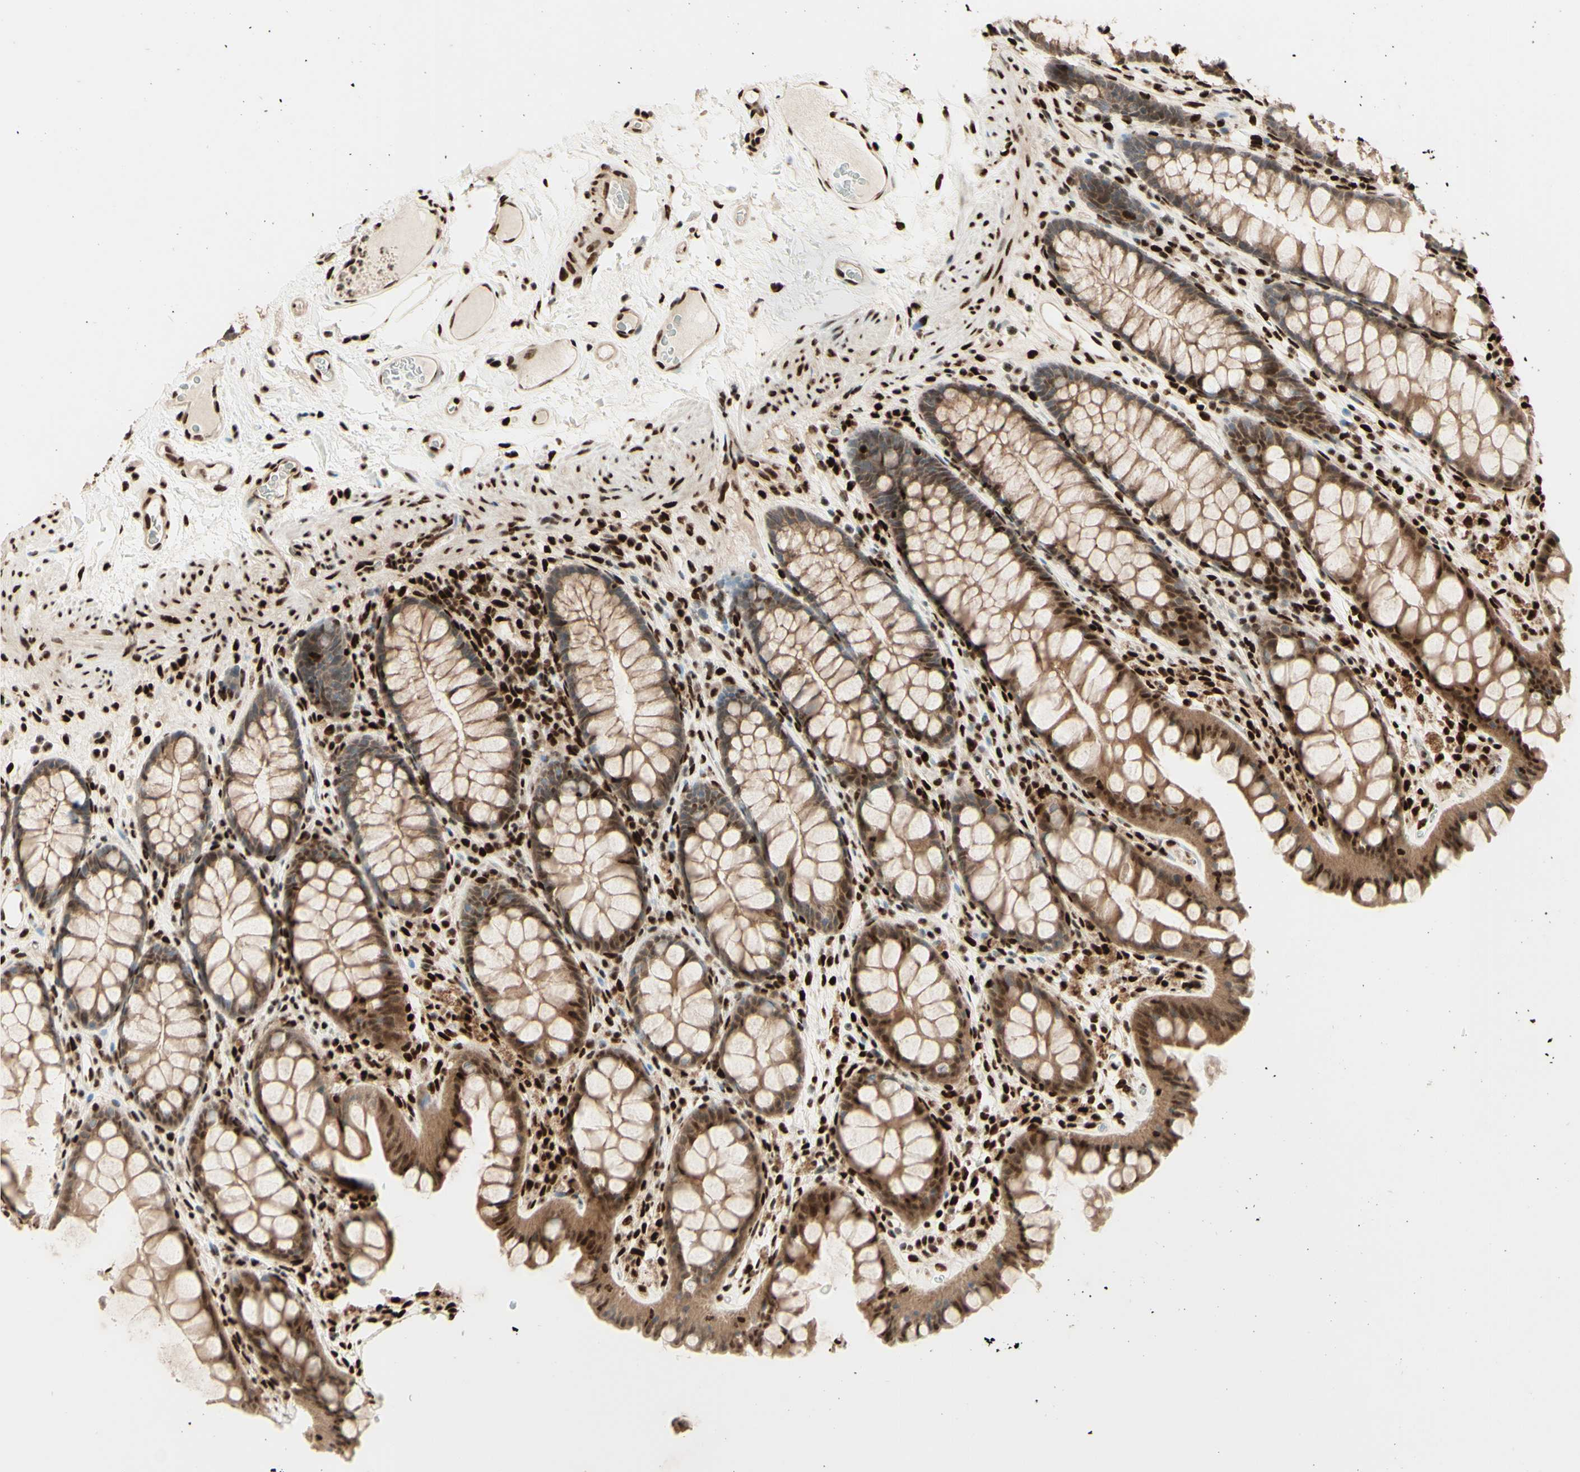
{"staining": {"intensity": "strong", "quantity": ">75%", "location": "nuclear"}, "tissue": "colon", "cell_type": "Endothelial cells", "image_type": "normal", "snomed": [{"axis": "morphology", "description": "Normal tissue, NOS"}, {"axis": "topography", "description": "Colon"}], "caption": "Protein staining of normal colon exhibits strong nuclear positivity in about >75% of endothelial cells.", "gene": "NR3C1", "patient": {"sex": "female", "age": 55}}